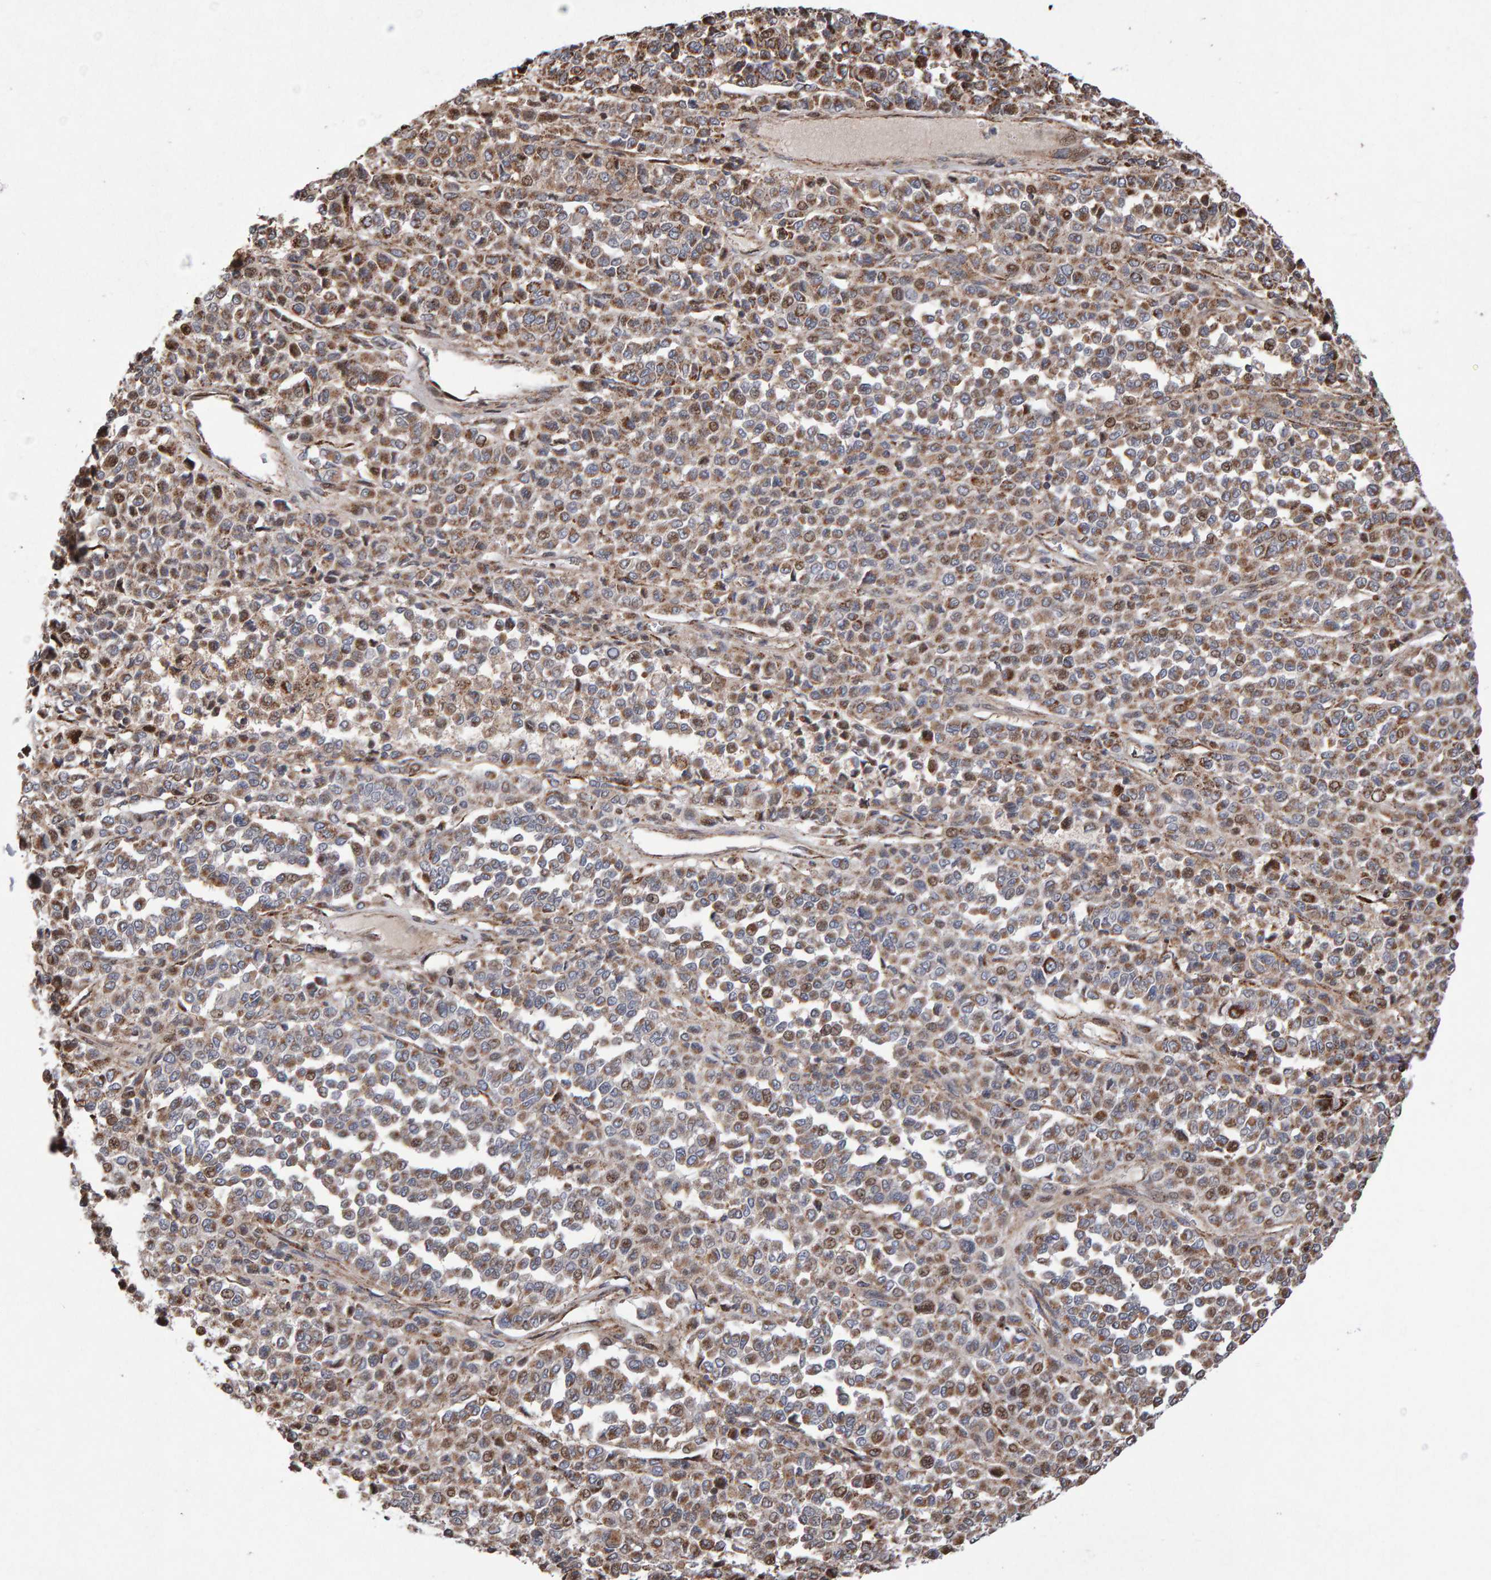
{"staining": {"intensity": "moderate", "quantity": ">75%", "location": "cytoplasmic/membranous"}, "tissue": "melanoma", "cell_type": "Tumor cells", "image_type": "cancer", "snomed": [{"axis": "morphology", "description": "Malignant melanoma, Metastatic site"}, {"axis": "topography", "description": "Pancreas"}], "caption": "Human malignant melanoma (metastatic site) stained with a protein marker demonstrates moderate staining in tumor cells.", "gene": "PECR", "patient": {"sex": "female", "age": 30}}